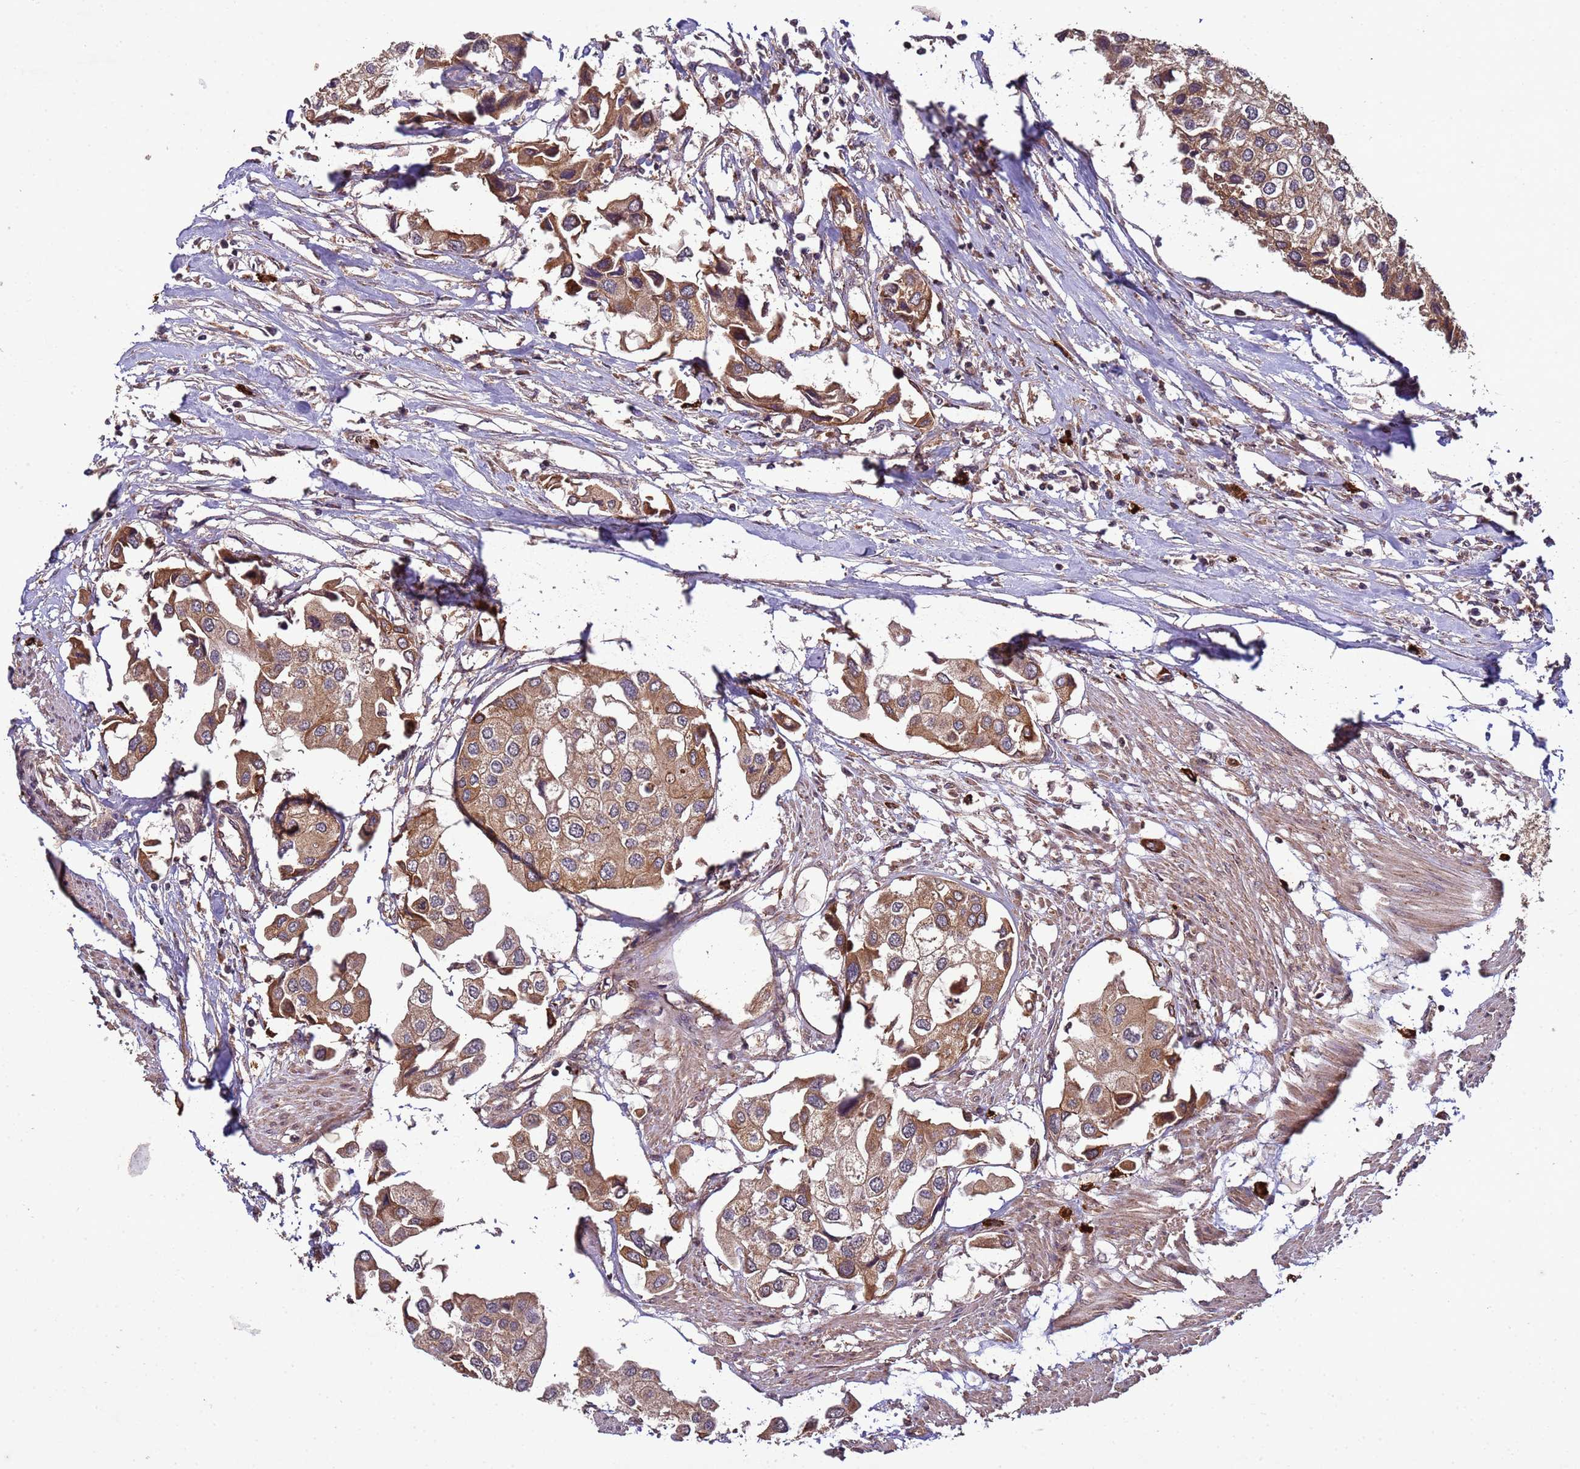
{"staining": {"intensity": "moderate", "quantity": ">75%", "location": "cytoplasmic/membranous"}, "tissue": "urothelial cancer", "cell_type": "Tumor cells", "image_type": "cancer", "snomed": [{"axis": "morphology", "description": "Urothelial carcinoma, High grade"}, {"axis": "topography", "description": "Urinary bladder"}], "caption": "Protein positivity by immunohistochemistry (IHC) reveals moderate cytoplasmic/membranous expression in about >75% of tumor cells in high-grade urothelial carcinoma. (DAB (3,3'-diaminobenzidine) IHC, brown staining for protein, blue staining for nuclei).", "gene": "FASTKD1", "patient": {"sex": "male", "age": 64}}